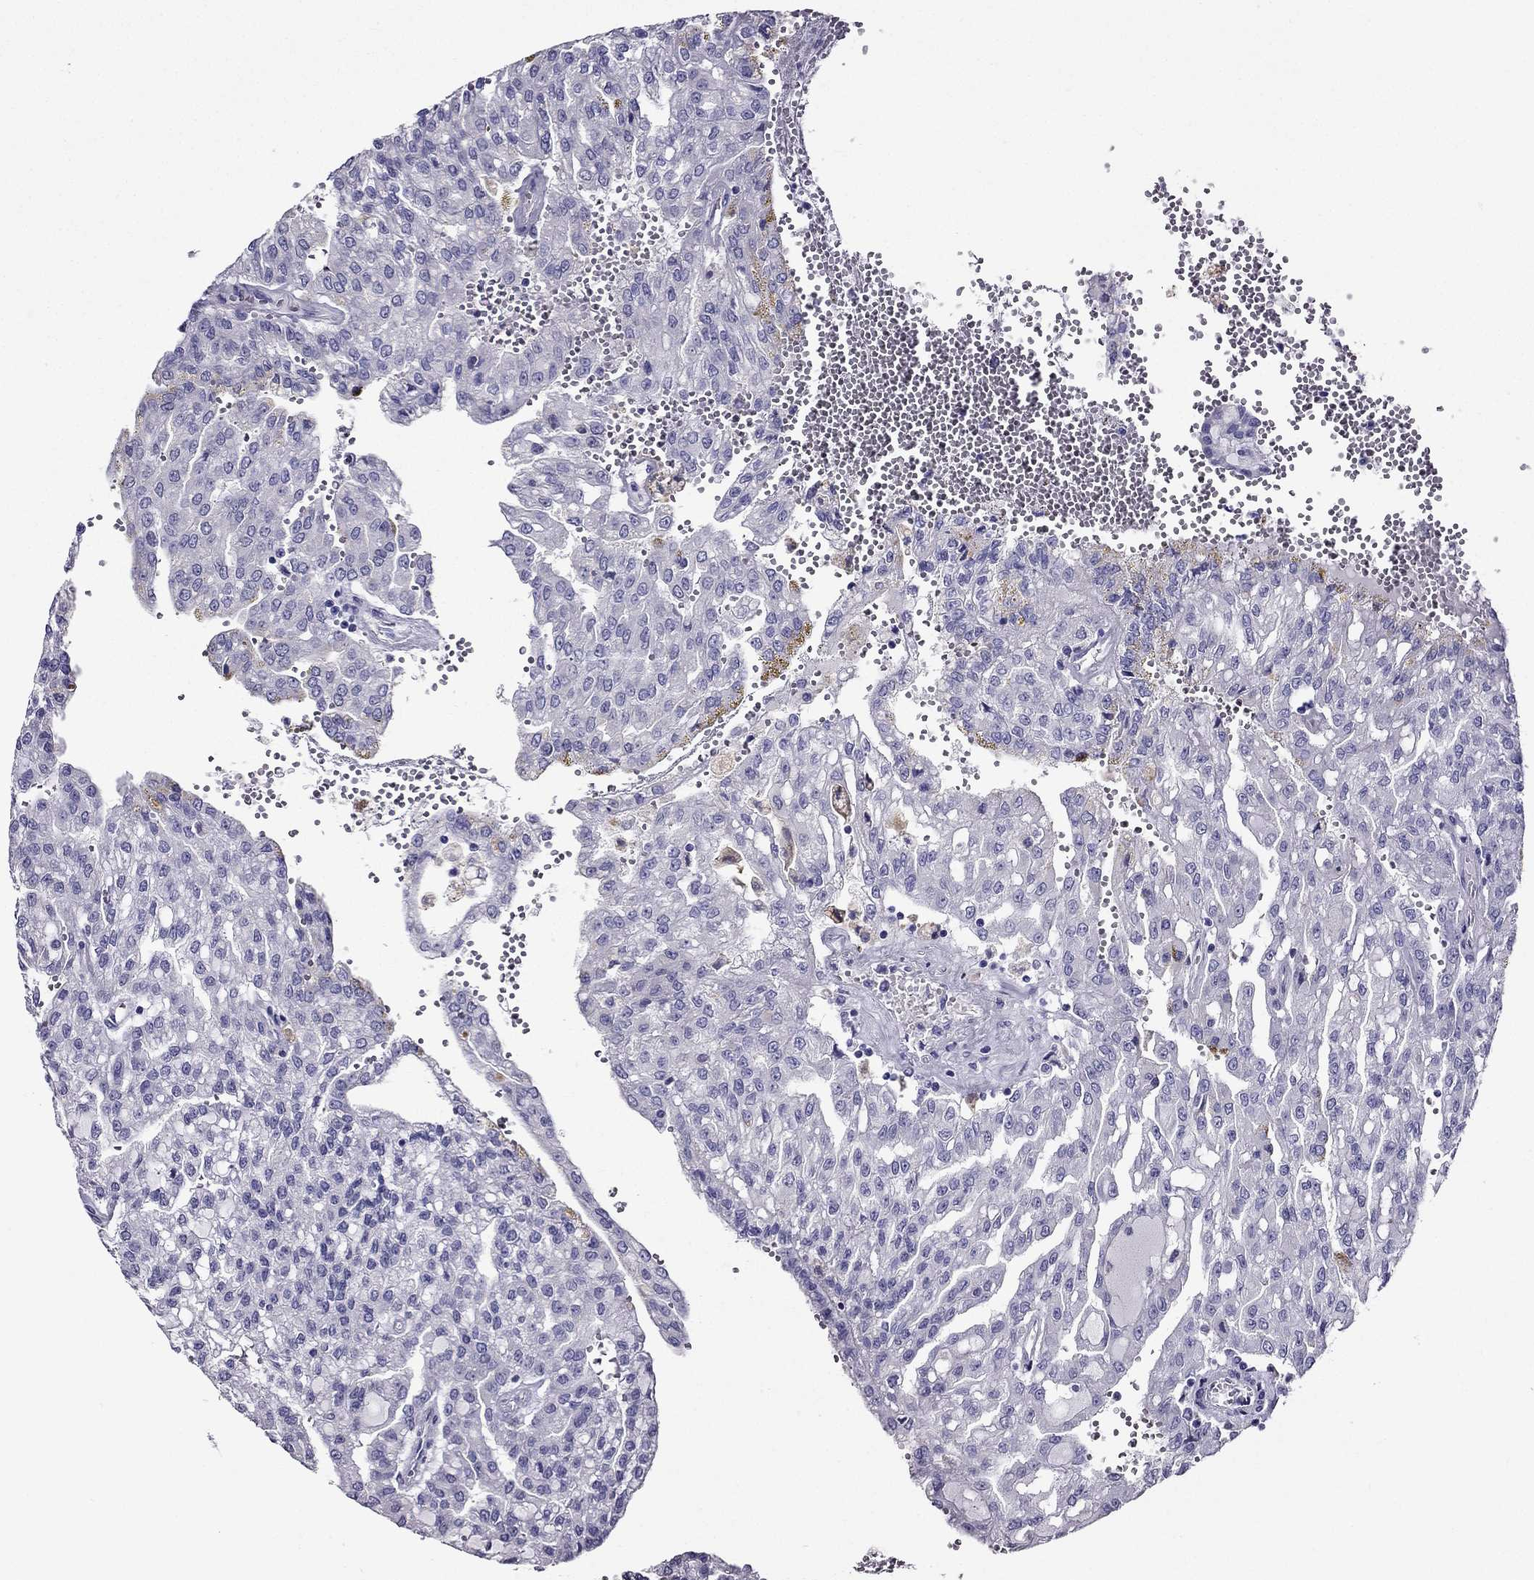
{"staining": {"intensity": "negative", "quantity": "none", "location": "none"}, "tissue": "renal cancer", "cell_type": "Tumor cells", "image_type": "cancer", "snomed": [{"axis": "morphology", "description": "Adenocarcinoma, NOS"}, {"axis": "topography", "description": "Kidney"}], "caption": "Renal cancer stained for a protein using immunohistochemistry (IHC) displays no positivity tumor cells.", "gene": "ZNF541", "patient": {"sex": "male", "age": 63}}